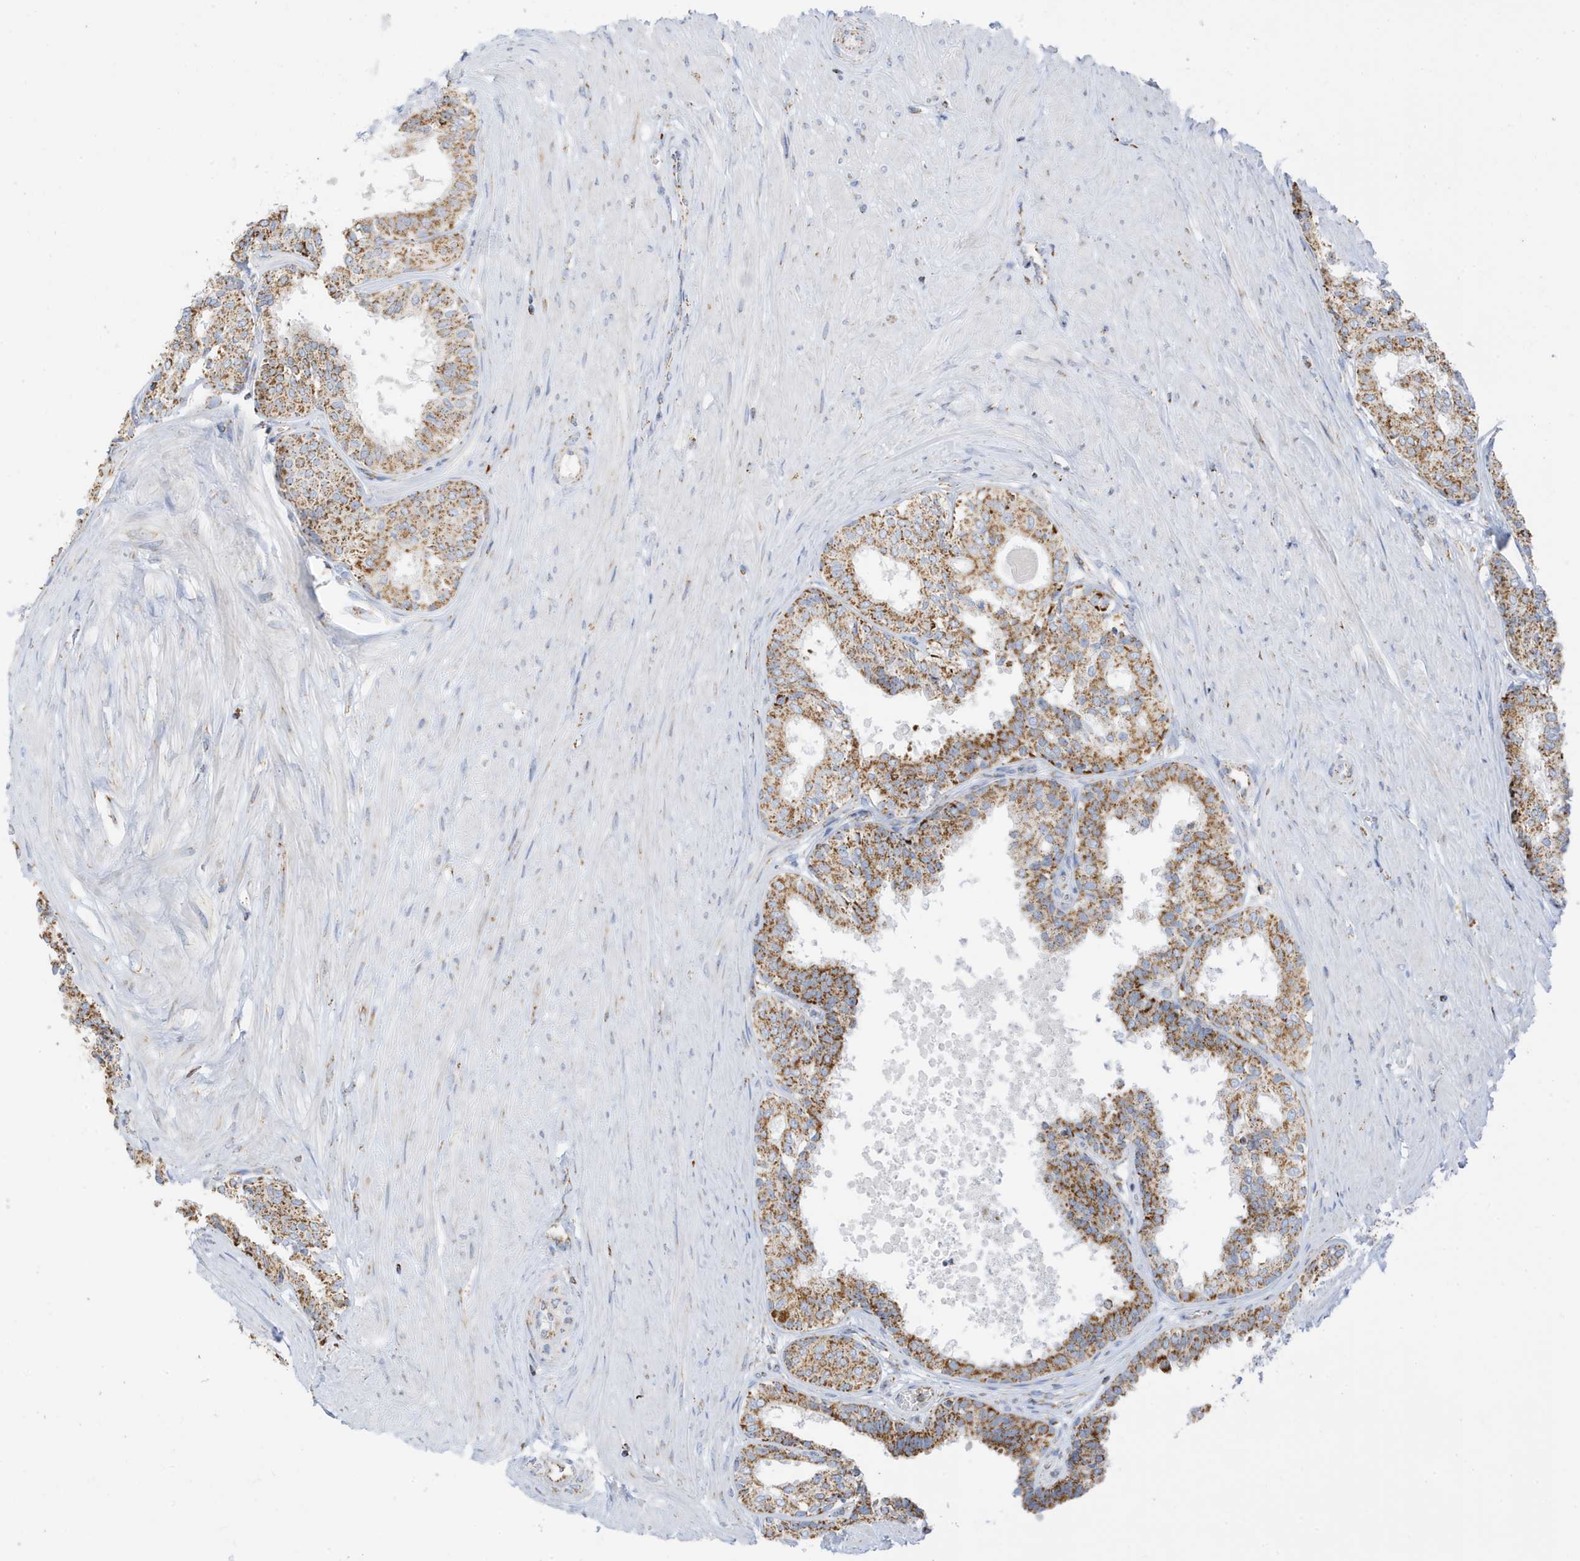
{"staining": {"intensity": "strong", "quantity": ">75%", "location": "cytoplasmic/membranous"}, "tissue": "prostate", "cell_type": "Glandular cells", "image_type": "normal", "snomed": [{"axis": "morphology", "description": "Normal tissue, NOS"}, {"axis": "topography", "description": "Prostate"}], "caption": "Human prostate stained for a protein (brown) displays strong cytoplasmic/membranous positive staining in approximately >75% of glandular cells.", "gene": "CAPN13", "patient": {"sex": "male", "age": 48}}